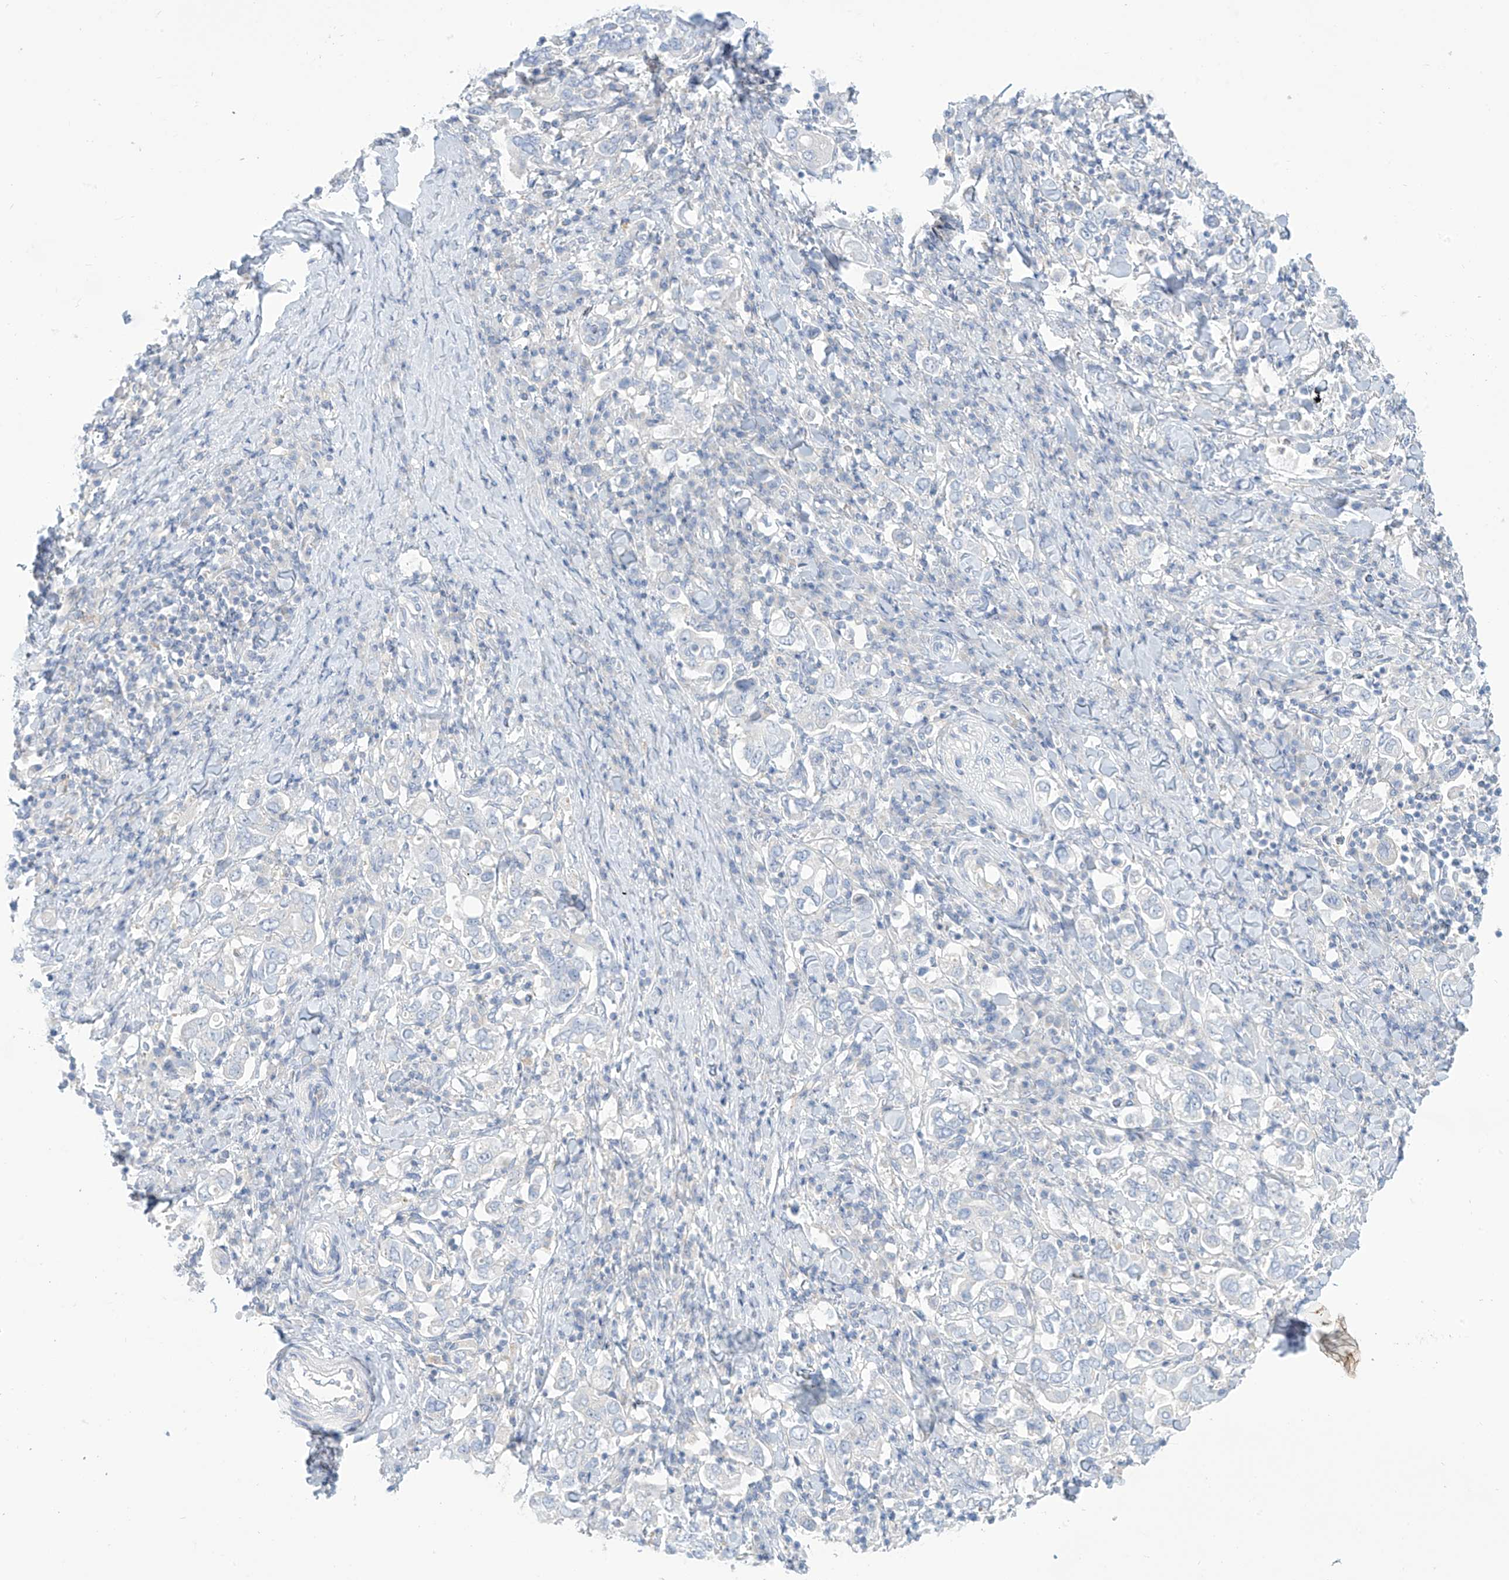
{"staining": {"intensity": "negative", "quantity": "none", "location": "none"}, "tissue": "stomach cancer", "cell_type": "Tumor cells", "image_type": "cancer", "snomed": [{"axis": "morphology", "description": "Adenocarcinoma, NOS"}, {"axis": "topography", "description": "Stomach, upper"}], "caption": "A high-resolution photomicrograph shows immunohistochemistry (IHC) staining of stomach adenocarcinoma, which displays no significant expression in tumor cells. The staining was performed using DAB to visualize the protein expression in brown, while the nuclei were stained in blue with hematoxylin (Magnification: 20x).", "gene": "FABP2", "patient": {"sex": "male", "age": 62}}